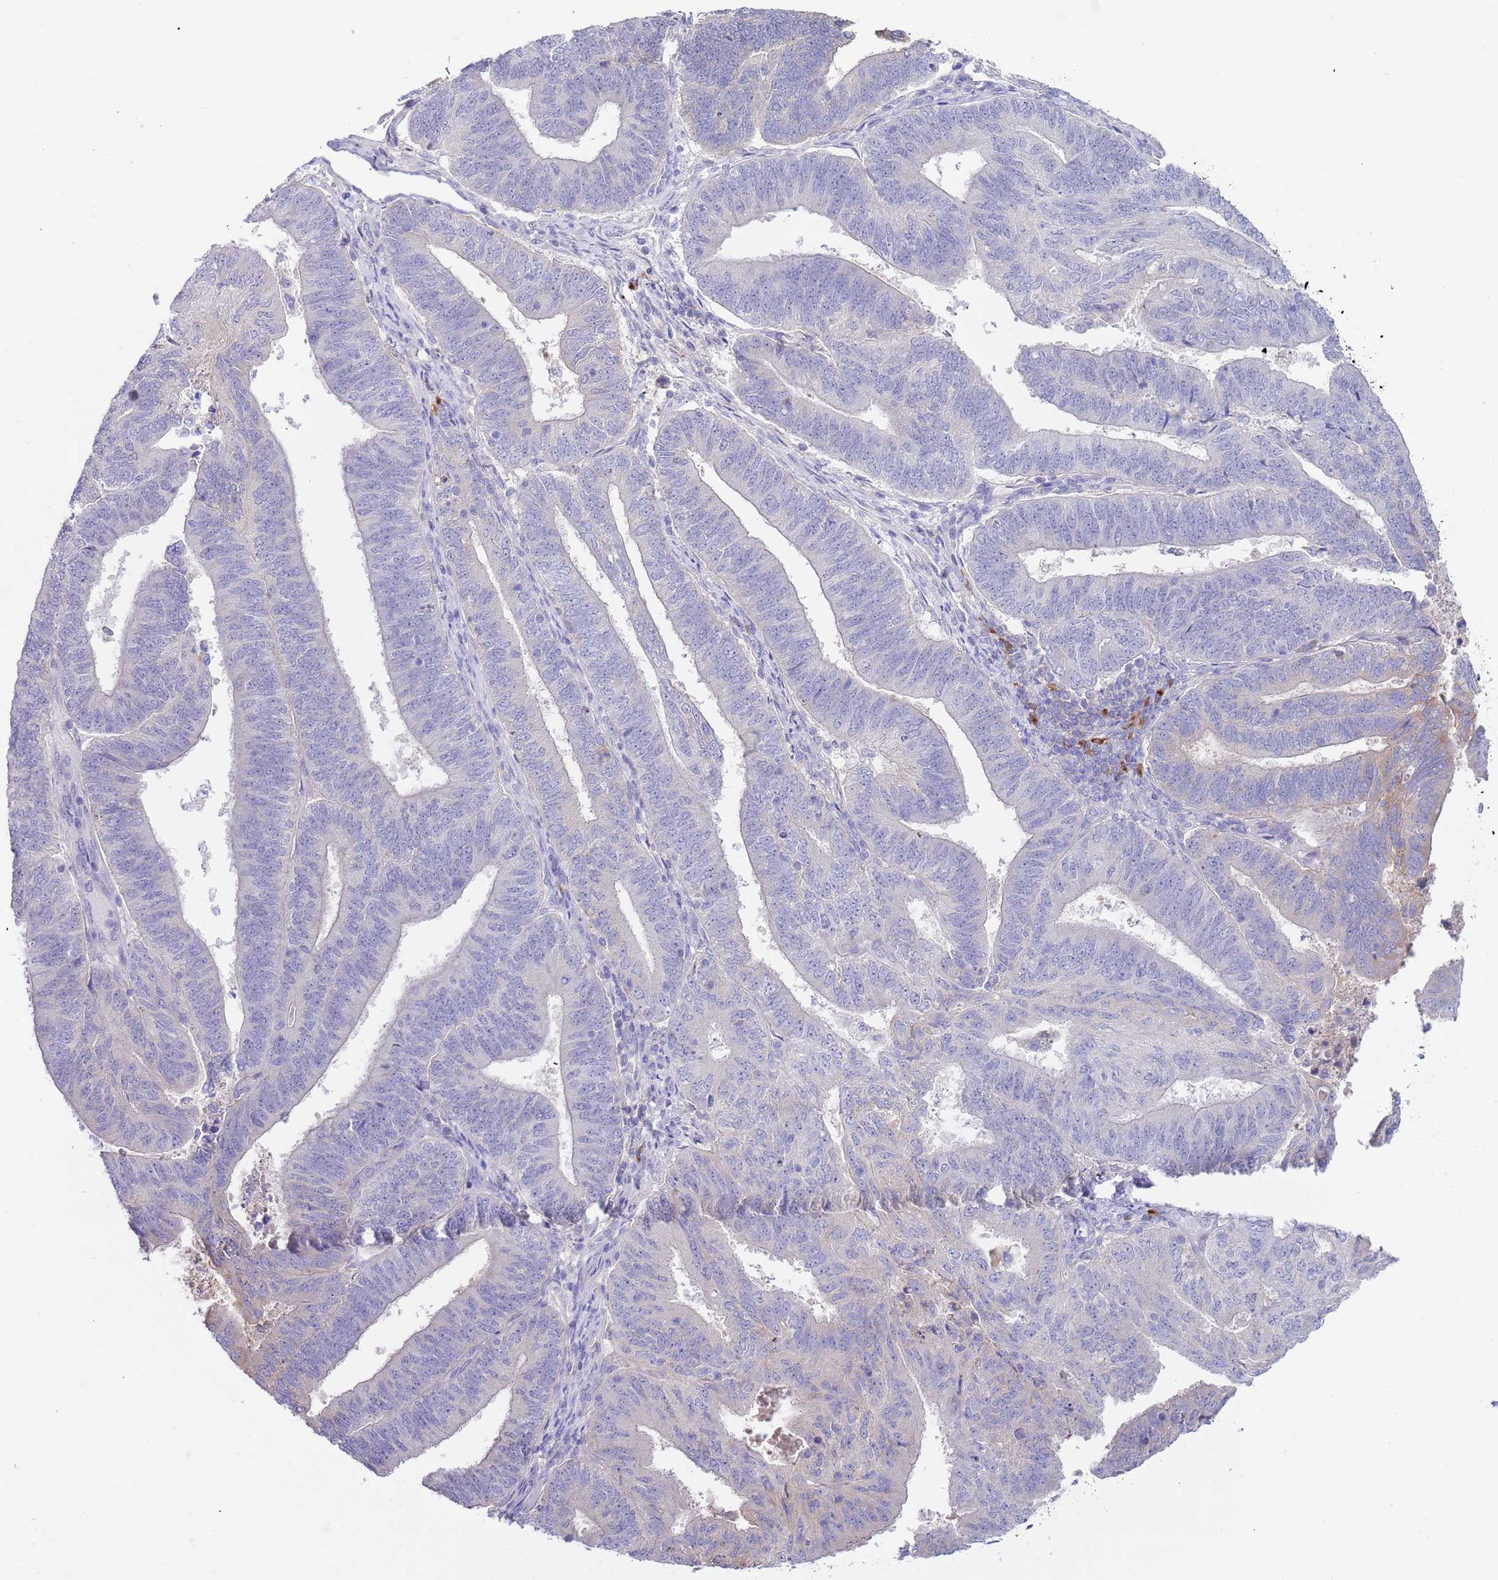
{"staining": {"intensity": "negative", "quantity": "none", "location": "none"}, "tissue": "endometrial cancer", "cell_type": "Tumor cells", "image_type": "cancer", "snomed": [{"axis": "morphology", "description": "Adenocarcinoma, NOS"}, {"axis": "topography", "description": "Endometrium"}], "caption": "The photomicrograph exhibits no staining of tumor cells in adenocarcinoma (endometrial).", "gene": "TYW1", "patient": {"sex": "female", "age": 70}}